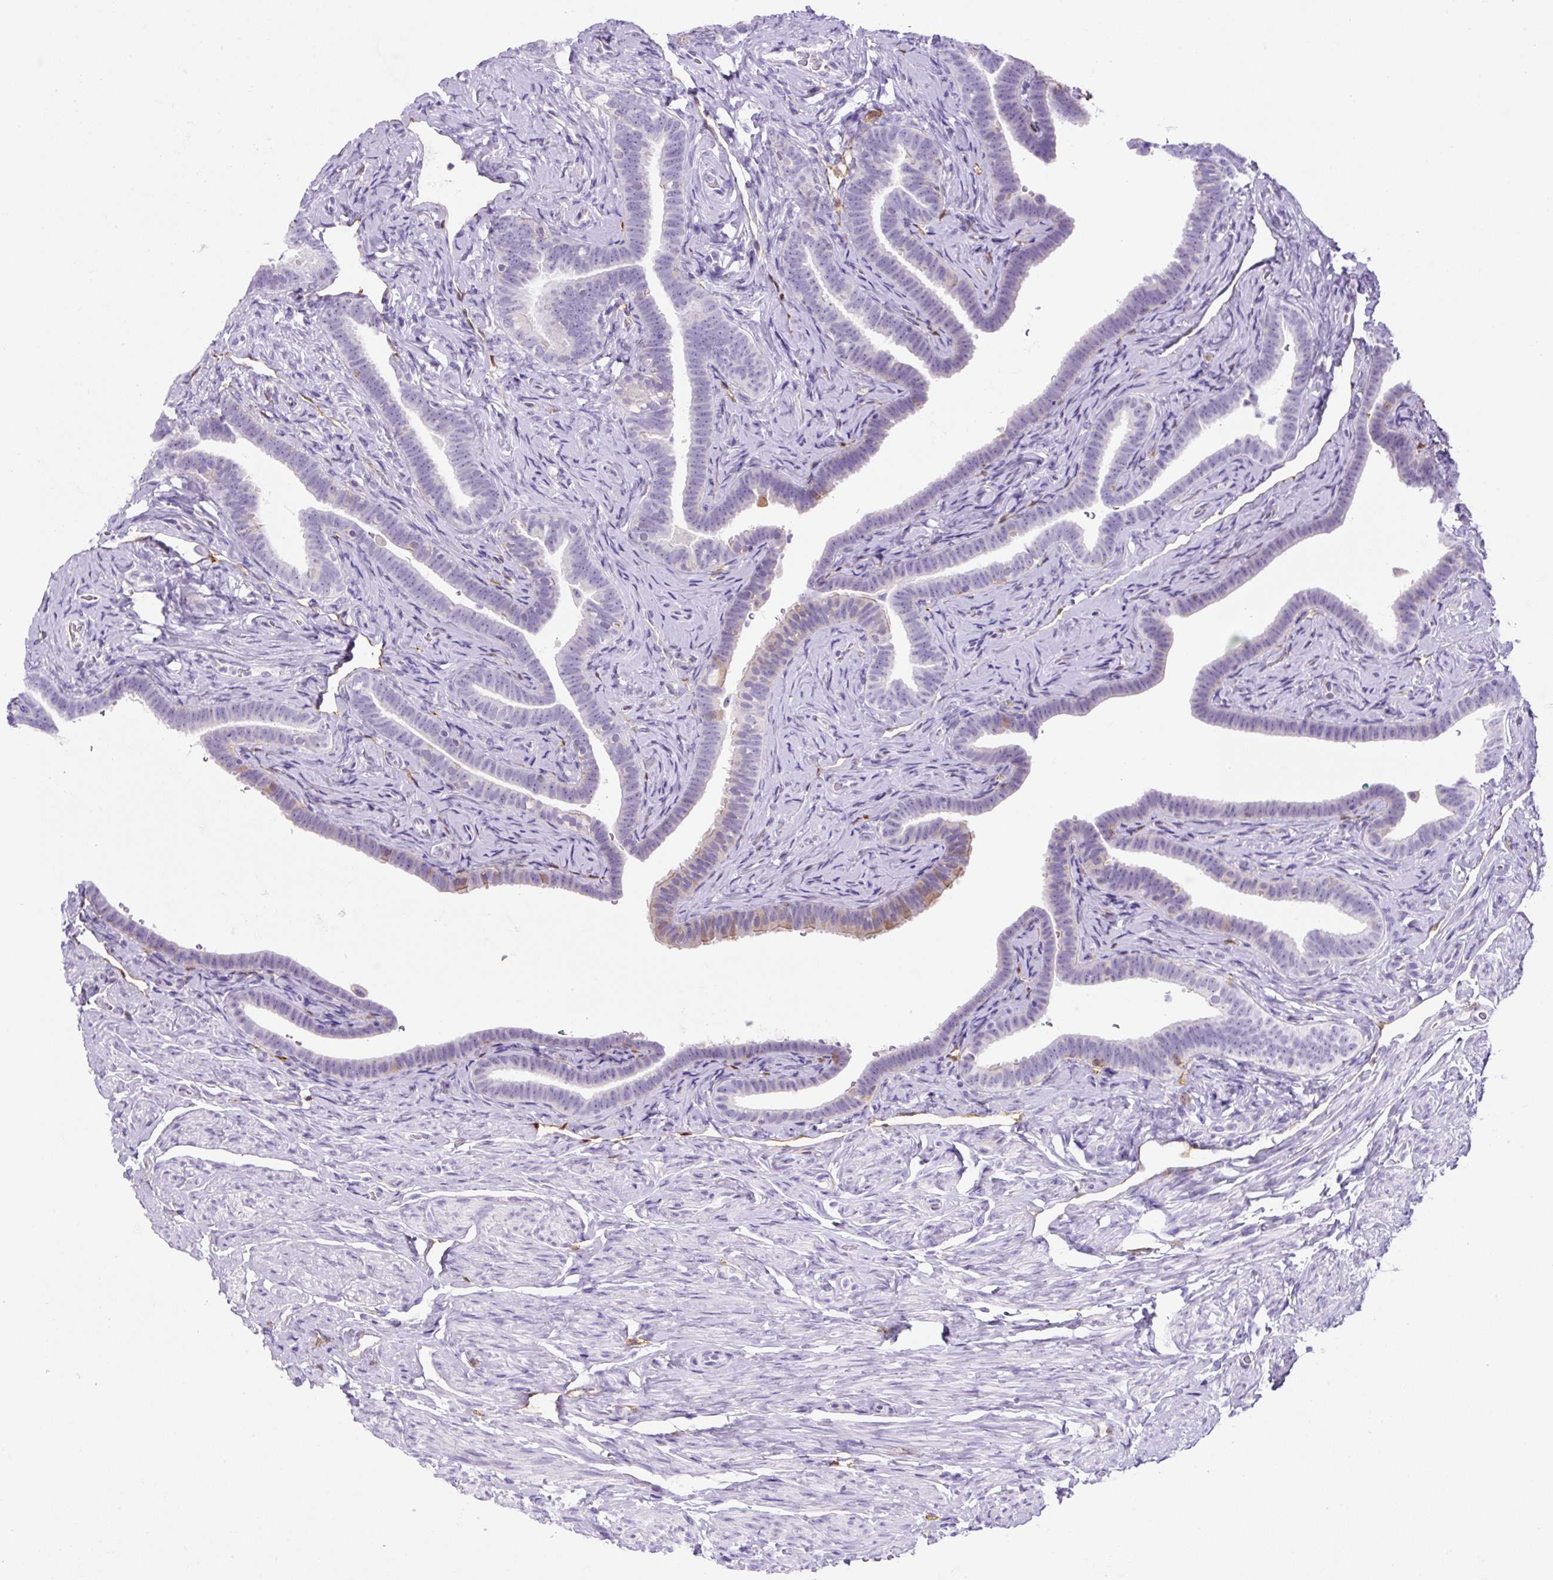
{"staining": {"intensity": "negative", "quantity": "none", "location": "none"}, "tissue": "fallopian tube", "cell_type": "Glandular cells", "image_type": "normal", "snomed": [{"axis": "morphology", "description": "Normal tissue, NOS"}, {"axis": "topography", "description": "Fallopian tube"}], "caption": "A high-resolution image shows immunohistochemistry (IHC) staining of normal fallopian tube, which displays no significant staining in glandular cells. (Stains: DAB immunohistochemistry (IHC) with hematoxylin counter stain, Microscopy: brightfield microscopy at high magnification).", "gene": "ASB4", "patient": {"sex": "female", "age": 69}}